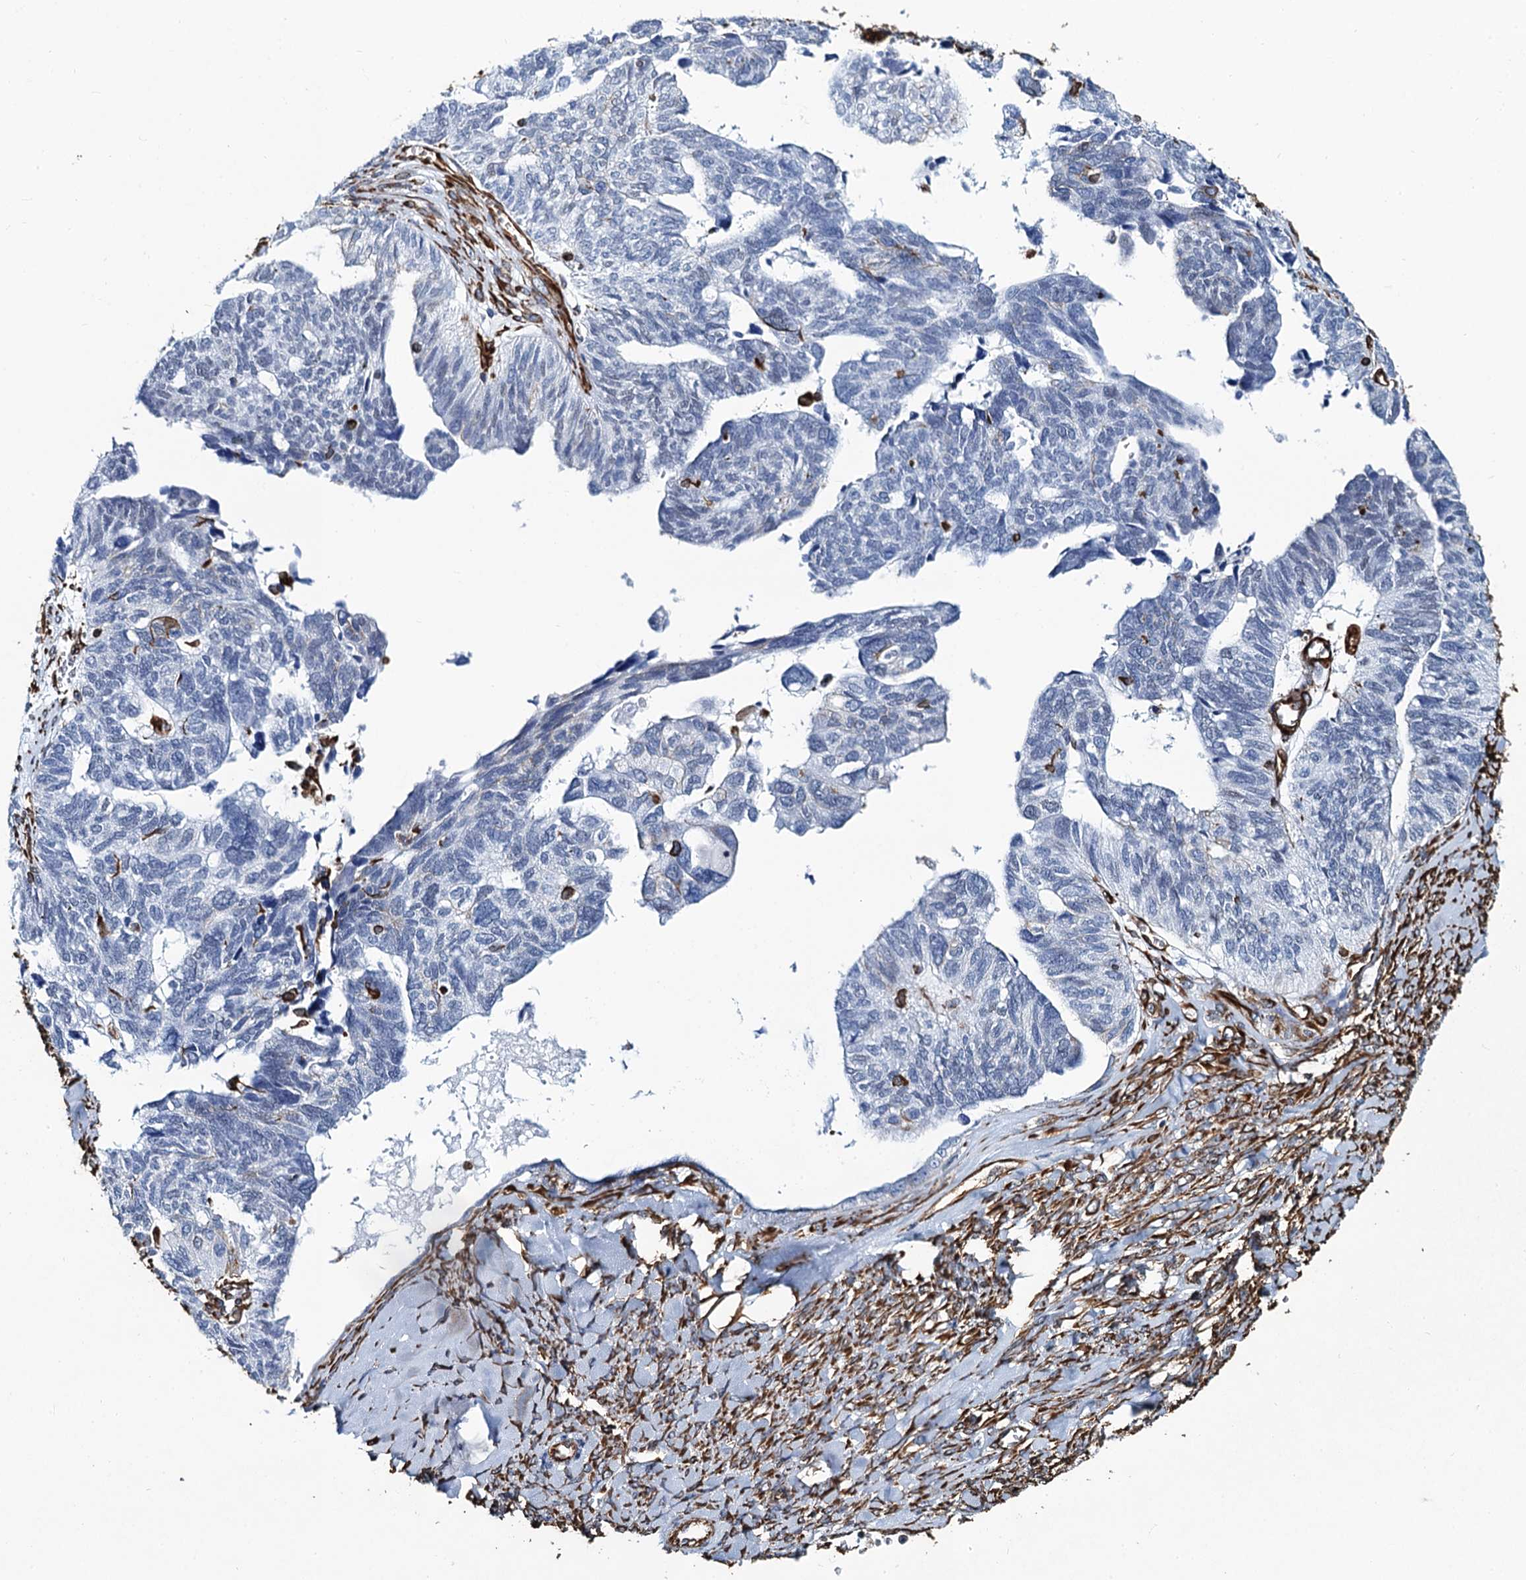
{"staining": {"intensity": "weak", "quantity": "<25%", "location": "cytoplasmic/membranous"}, "tissue": "ovarian cancer", "cell_type": "Tumor cells", "image_type": "cancer", "snomed": [{"axis": "morphology", "description": "Cystadenocarcinoma, serous, NOS"}, {"axis": "topography", "description": "Ovary"}], "caption": "DAB immunohistochemical staining of ovarian serous cystadenocarcinoma demonstrates no significant expression in tumor cells. Brightfield microscopy of immunohistochemistry (IHC) stained with DAB (brown) and hematoxylin (blue), captured at high magnification.", "gene": "PGM2", "patient": {"sex": "female", "age": 79}}